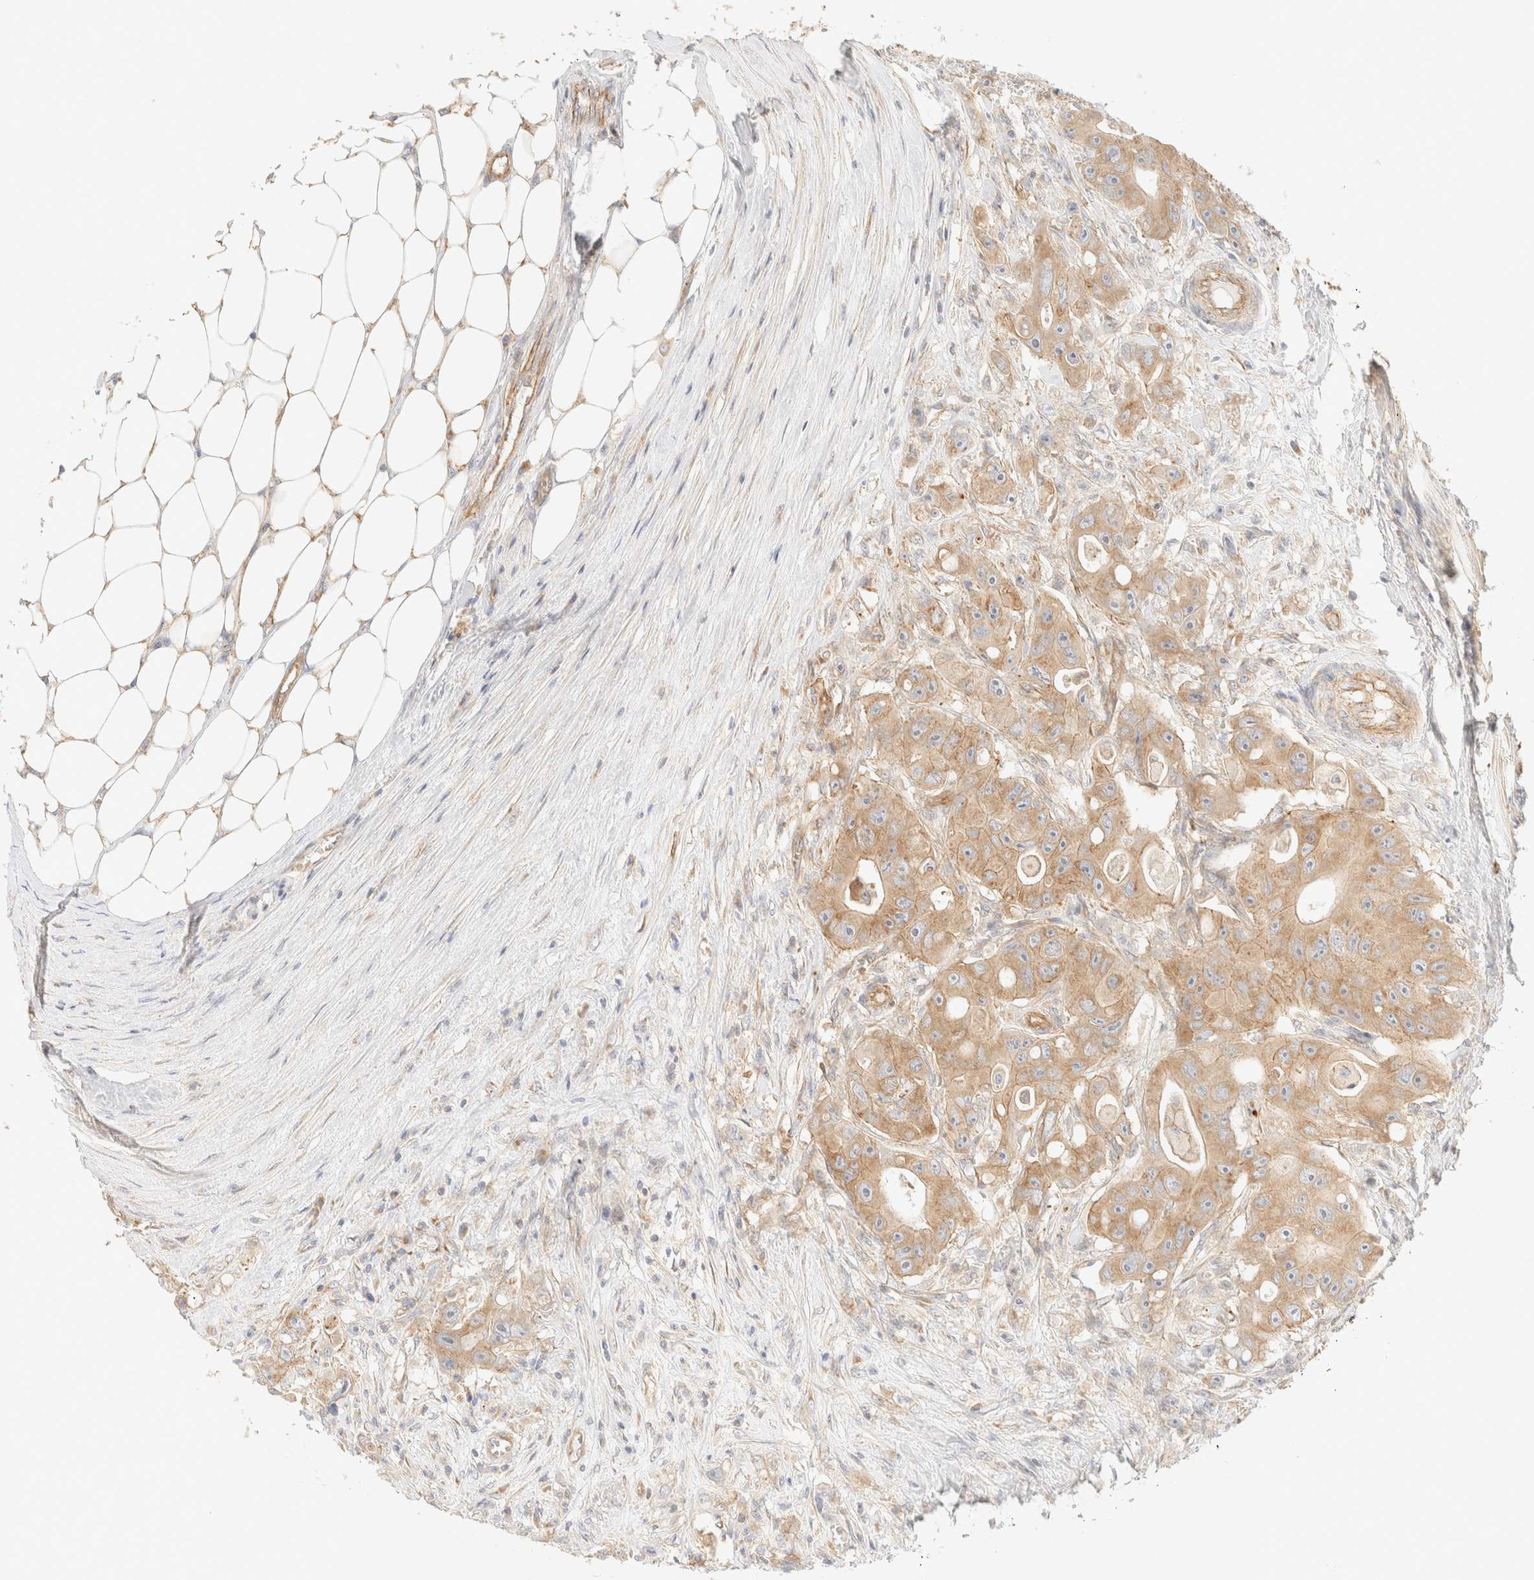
{"staining": {"intensity": "moderate", "quantity": ">75%", "location": "cytoplasmic/membranous"}, "tissue": "colorectal cancer", "cell_type": "Tumor cells", "image_type": "cancer", "snomed": [{"axis": "morphology", "description": "Adenocarcinoma, NOS"}, {"axis": "topography", "description": "Colon"}], "caption": "The immunohistochemical stain highlights moderate cytoplasmic/membranous positivity in tumor cells of adenocarcinoma (colorectal) tissue.", "gene": "MYO10", "patient": {"sex": "female", "age": 46}}